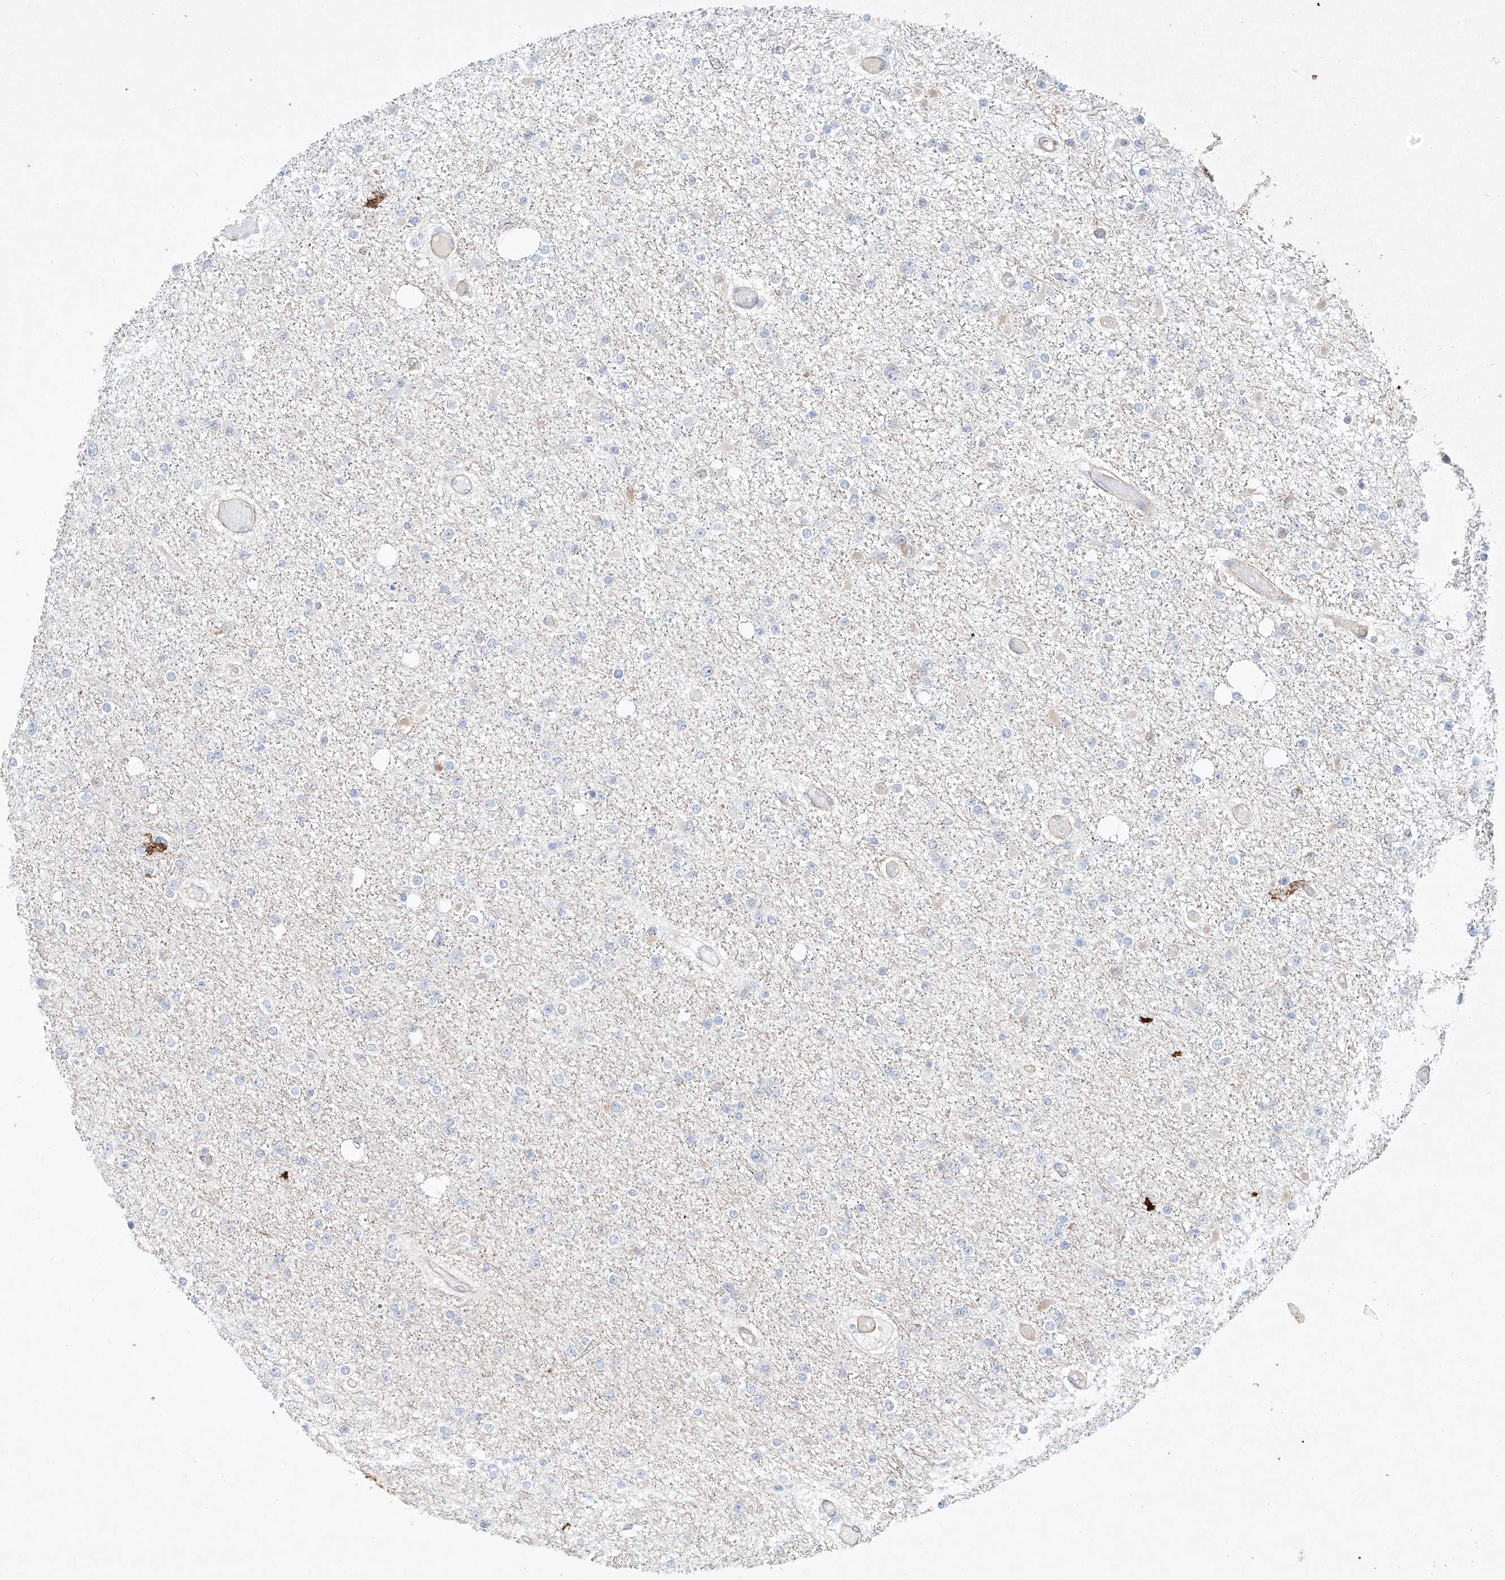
{"staining": {"intensity": "negative", "quantity": "none", "location": "none"}, "tissue": "glioma", "cell_type": "Tumor cells", "image_type": "cancer", "snomed": [{"axis": "morphology", "description": "Glioma, malignant, Low grade"}, {"axis": "topography", "description": "Brain"}], "caption": "DAB (3,3'-diaminobenzidine) immunohistochemical staining of low-grade glioma (malignant) reveals no significant staining in tumor cells. The staining was performed using DAB to visualize the protein expression in brown, while the nuclei were stained in blue with hematoxylin (Magnification: 20x).", "gene": "REEP2", "patient": {"sex": "female", "age": 22}}